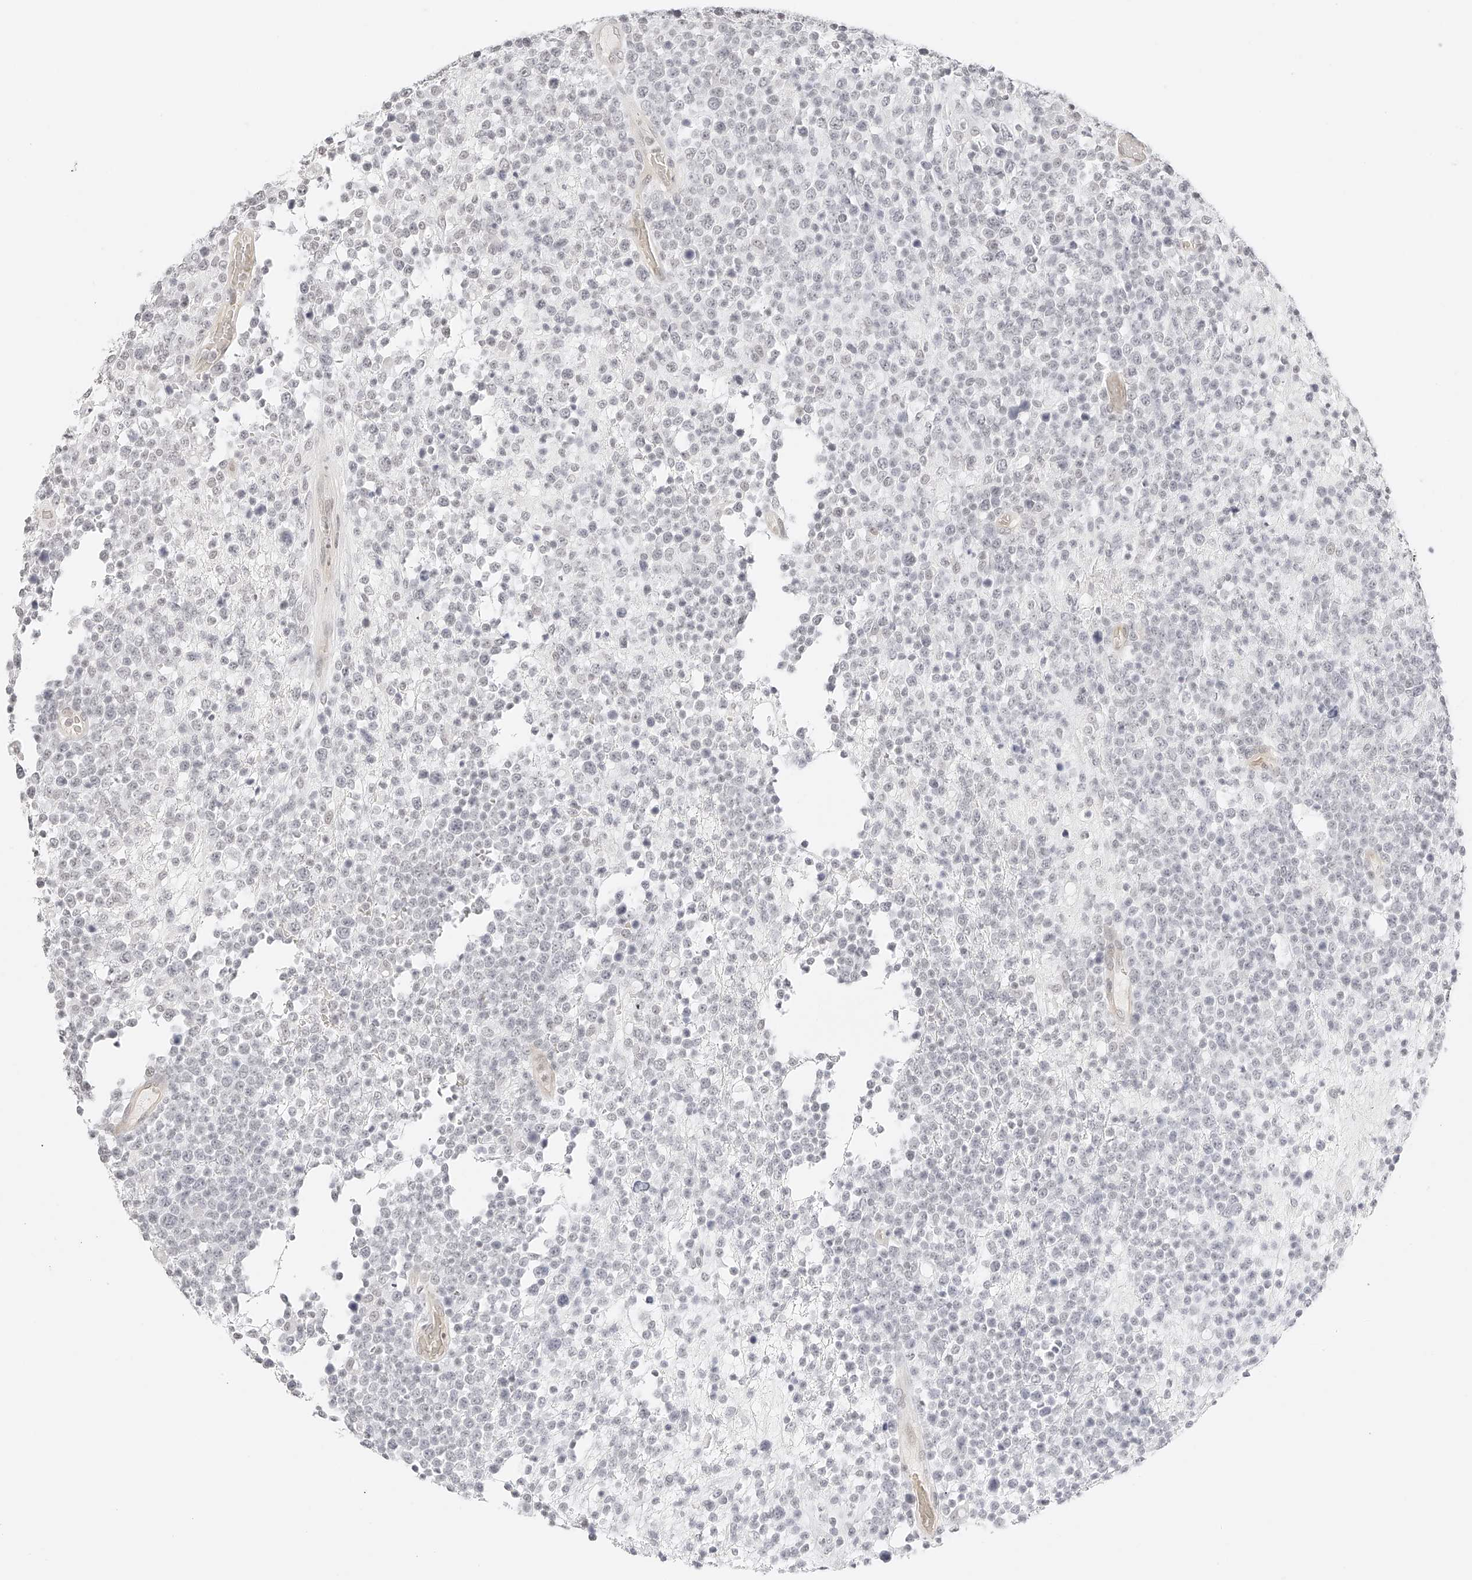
{"staining": {"intensity": "negative", "quantity": "none", "location": "none"}, "tissue": "lymphoma", "cell_type": "Tumor cells", "image_type": "cancer", "snomed": [{"axis": "morphology", "description": "Malignant lymphoma, non-Hodgkin's type, High grade"}, {"axis": "topography", "description": "Colon"}], "caption": "High power microscopy photomicrograph of an immunohistochemistry histopathology image of high-grade malignant lymphoma, non-Hodgkin's type, revealing no significant staining in tumor cells.", "gene": "ZFP69", "patient": {"sex": "female", "age": 53}}